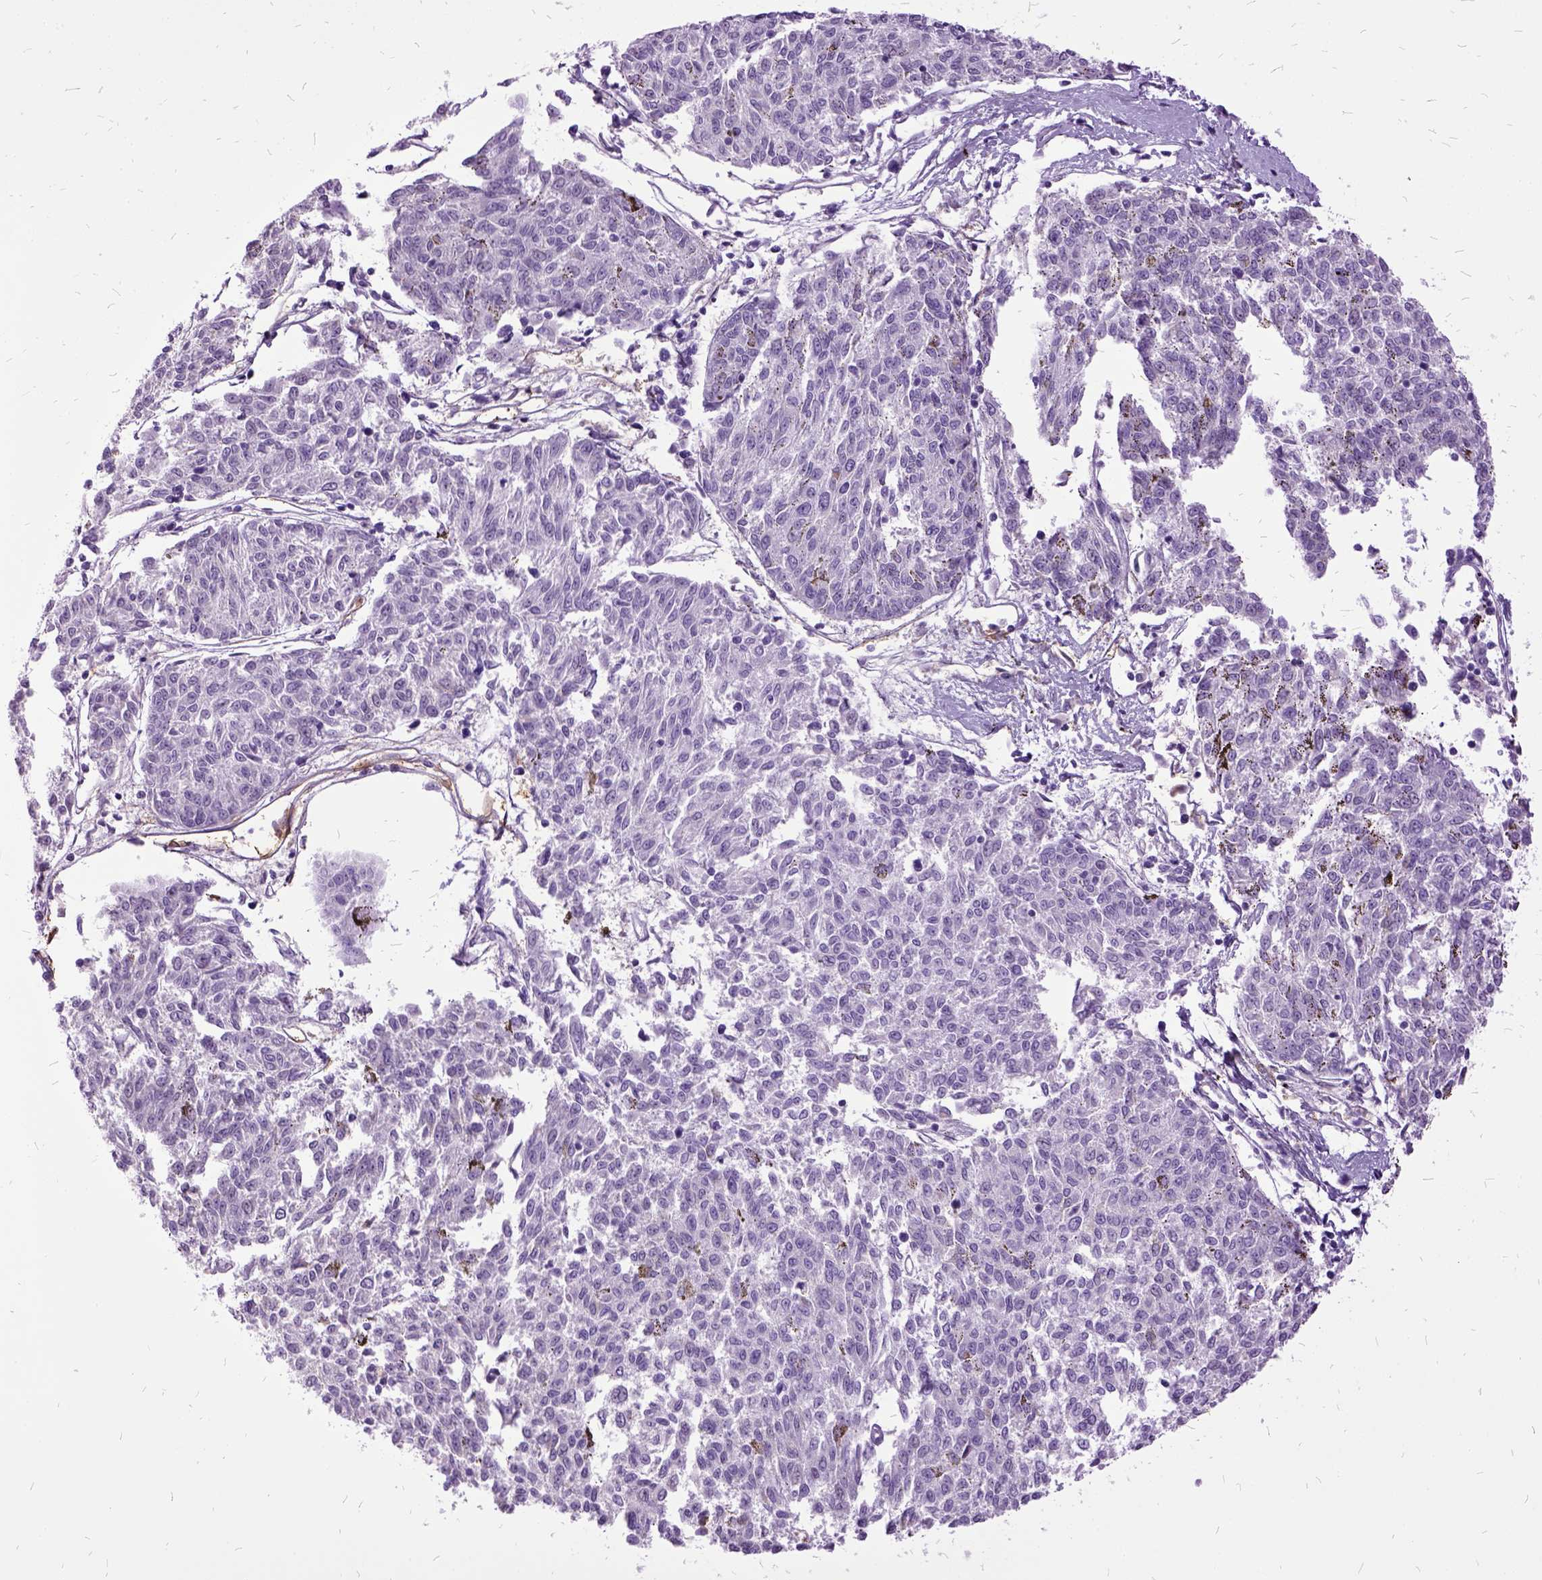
{"staining": {"intensity": "negative", "quantity": "none", "location": "none"}, "tissue": "melanoma", "cell_type": "Tumor cells", "image_type": "cancer", "snomed": [{"axis": "morphology", "description": "Malignant melanoma, NOS"}, {"axis": "topography", "description": "Skin"}], "caption": "This is an immunohistochemistry photomicrograph of malignant melanoma. There is no expression in tumor cells.", "gene": "MME", "patient": {"sex": "female", "age": 72}}